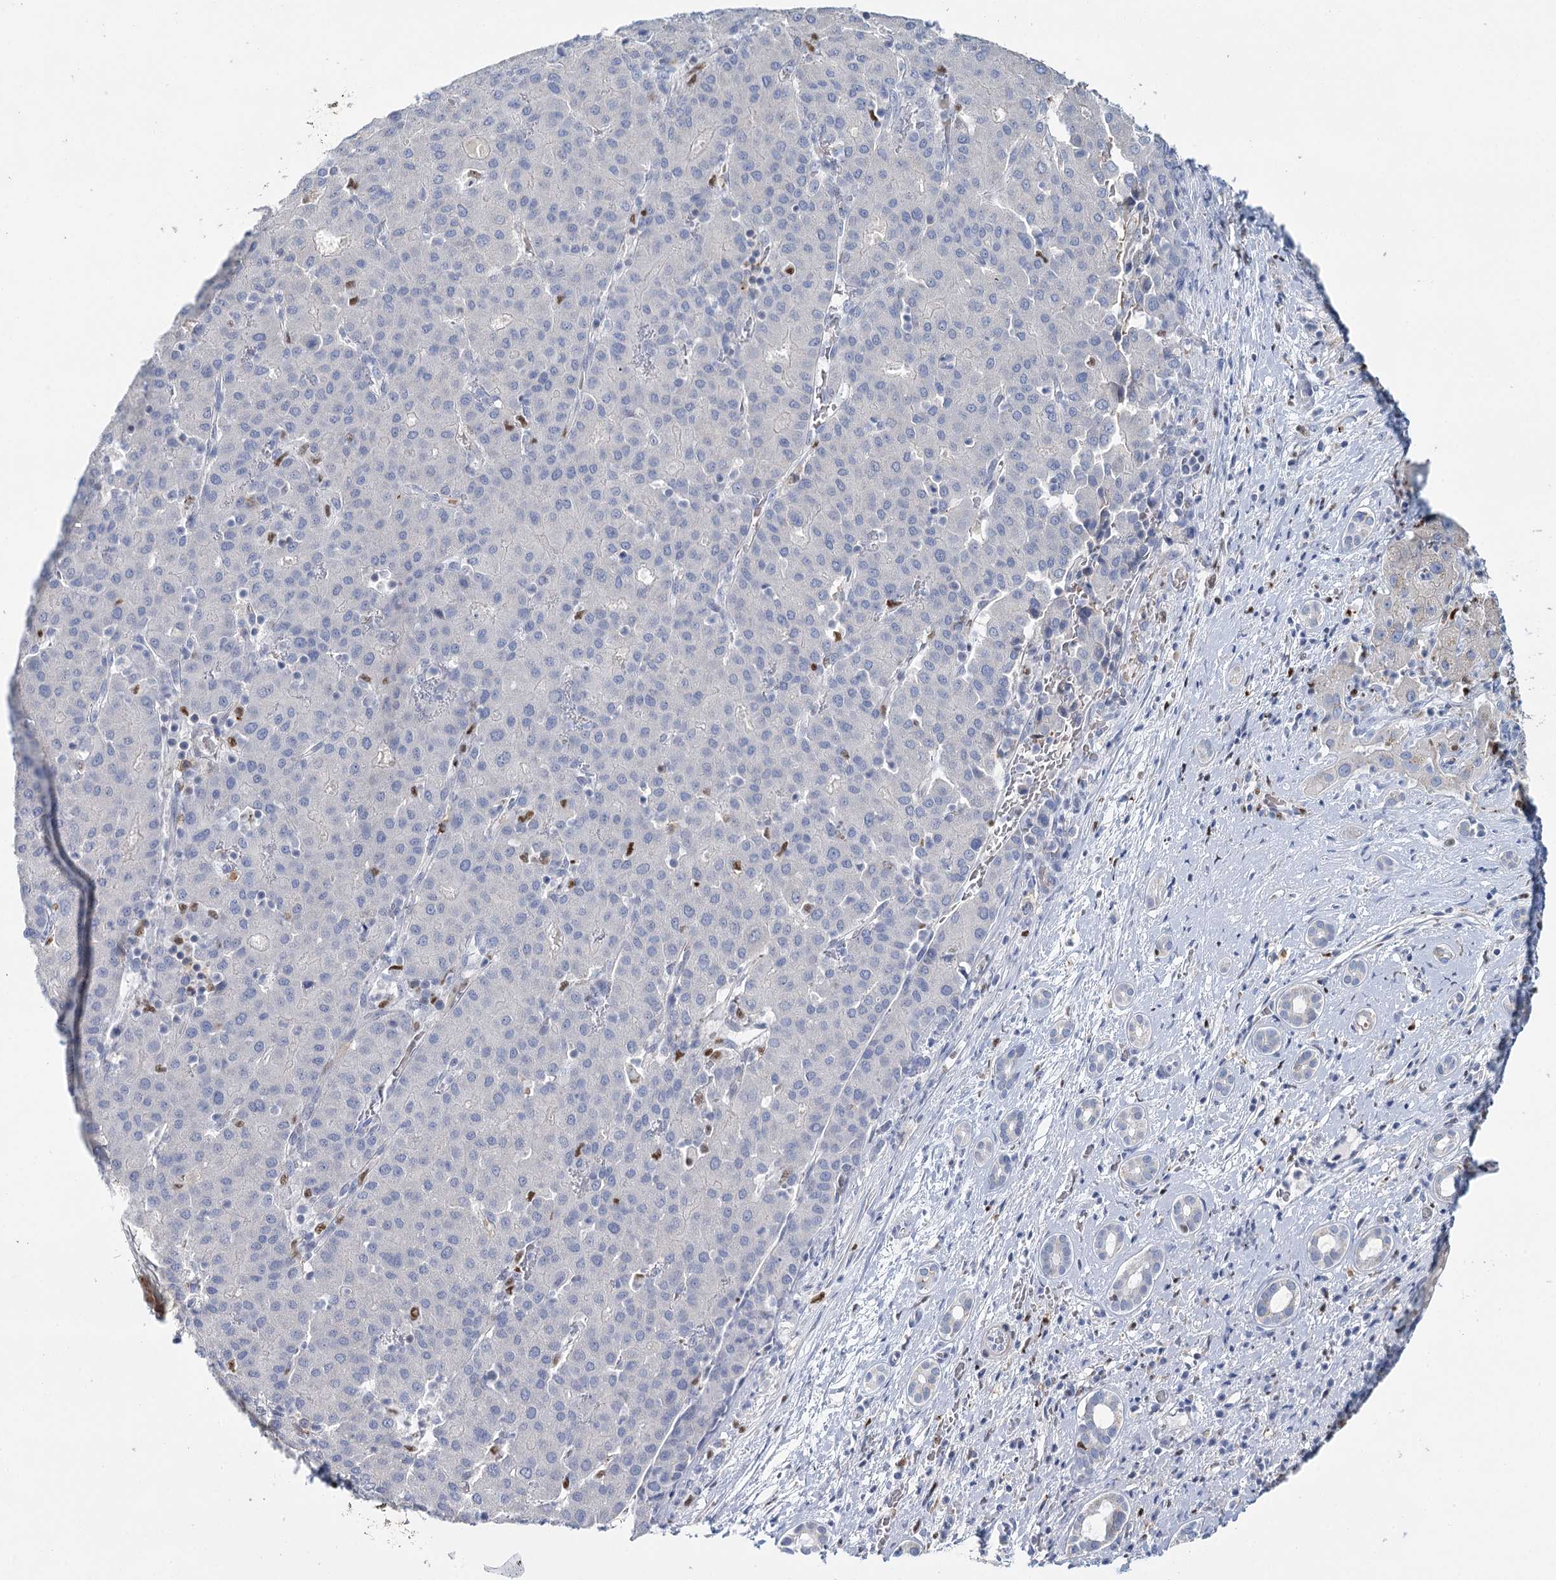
{"staining": {"intensity": "negative", "quantity": "none", "location": "none"}, "tissue": "liver cancer", "cell_type": "Tumor cells", "image_type": "cancer", "snomed": [{"axis": "morphology", "description": "Carcinoma, Hepatocellular, NOS"}, {"axis": "topography", "description": "Liver"}], "caption": "Liver cancer (hepatocellular carcinoma) stained for a protein using immunohistochemistry (IHC) demonstrates no staining tumor cells.", "gene": "IGSF3", "patient": {"sex": "male", "age": 65}}